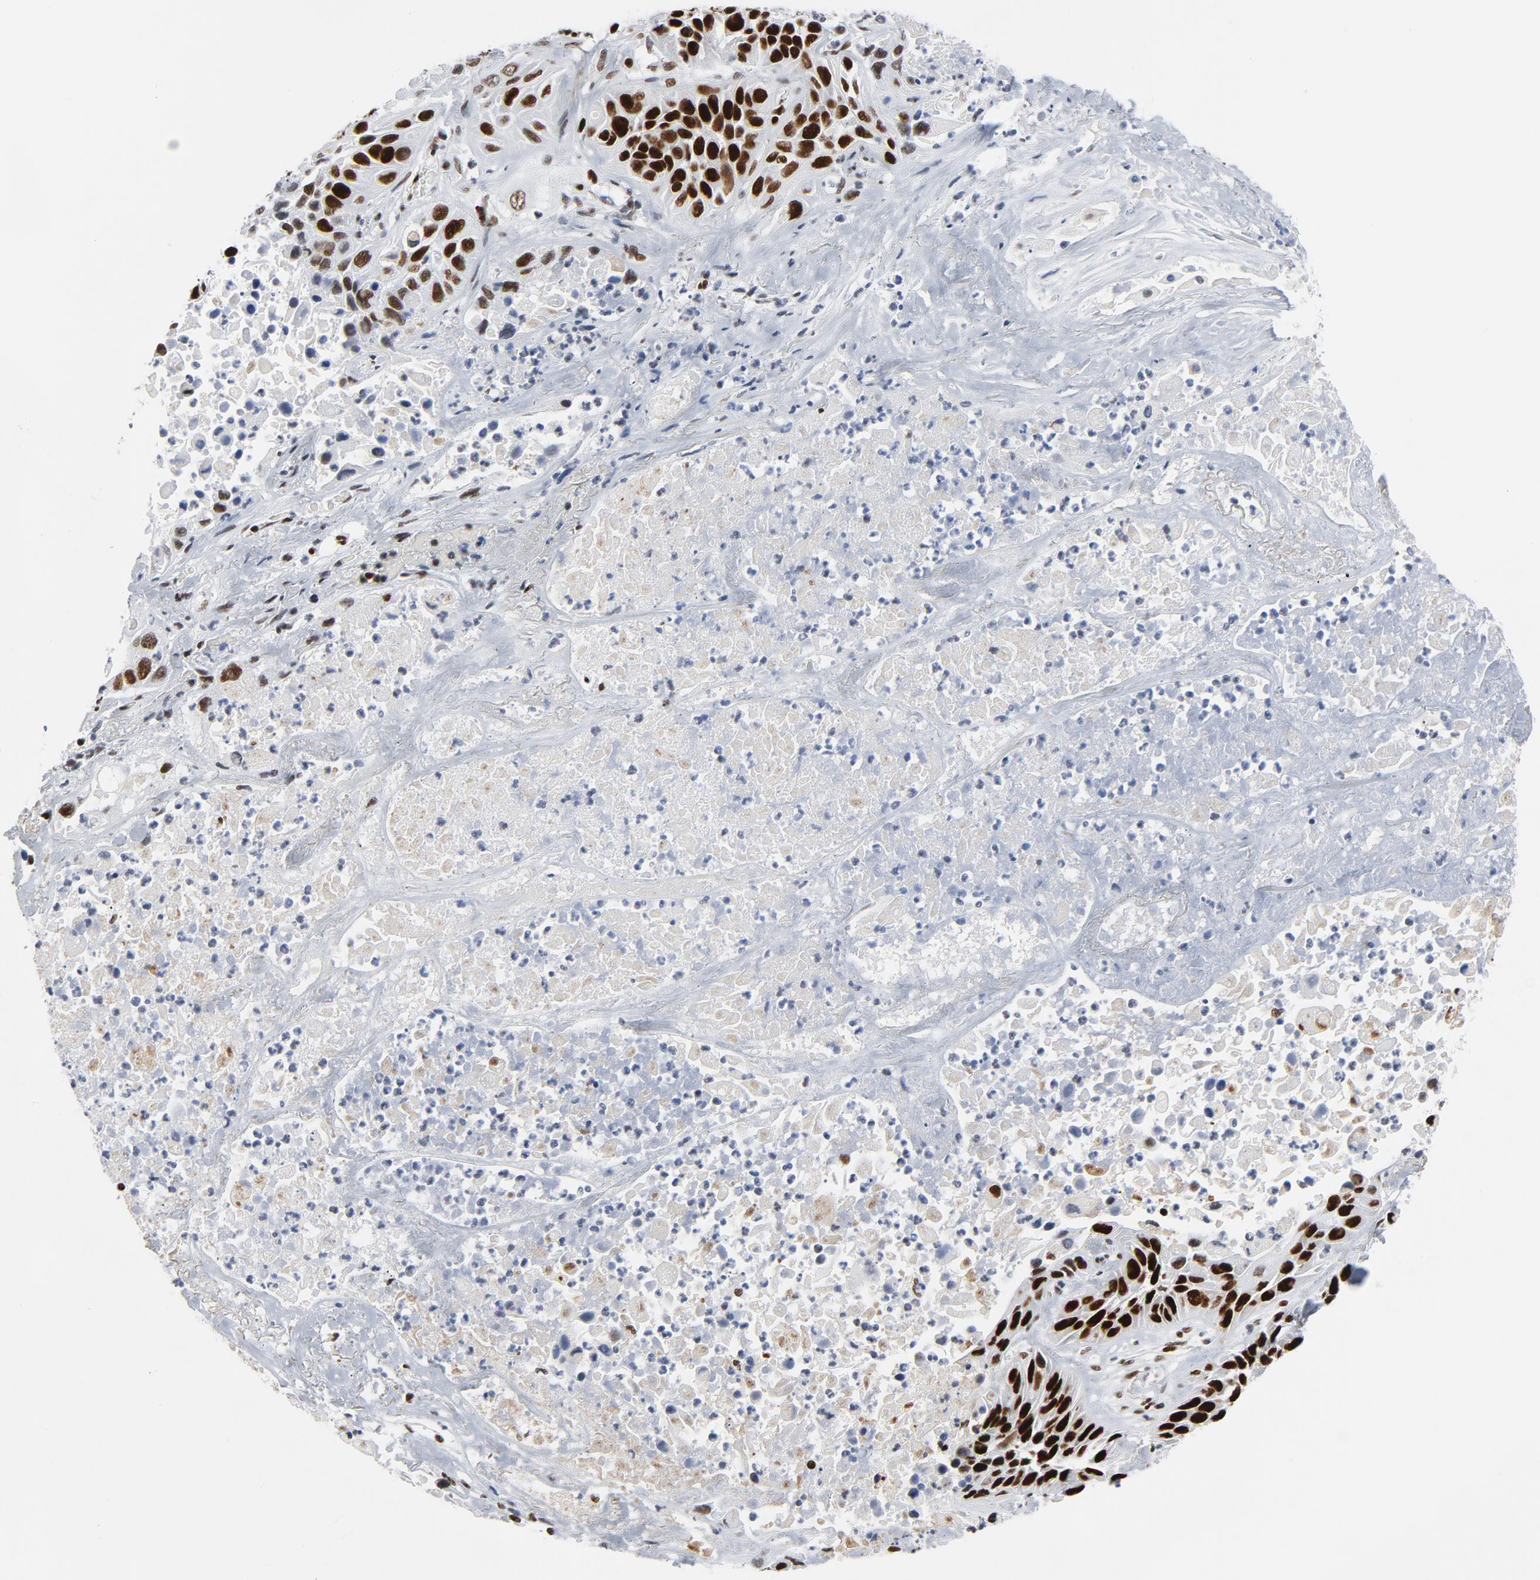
{"staining": {"intensity": "strong", "quantity": ">75%", "location": "nuclear"}, "tissue": "lung cancer", "cell_type": "Tumor cells", "image_type": "cancer", "snomed": [{"axis": "morphology", "description": "Squamous cell carcinoma, NOS"}, {"axis": "topography", "description": "Lung"}], "caption": "Human lung squamous cell carcinoma stained for a protein (brown) demonstrates strong nuclear positive expression in about >75% of tumor cells.", "gene": "POLD1", "patient": {"sex": "female", "age": 76}}